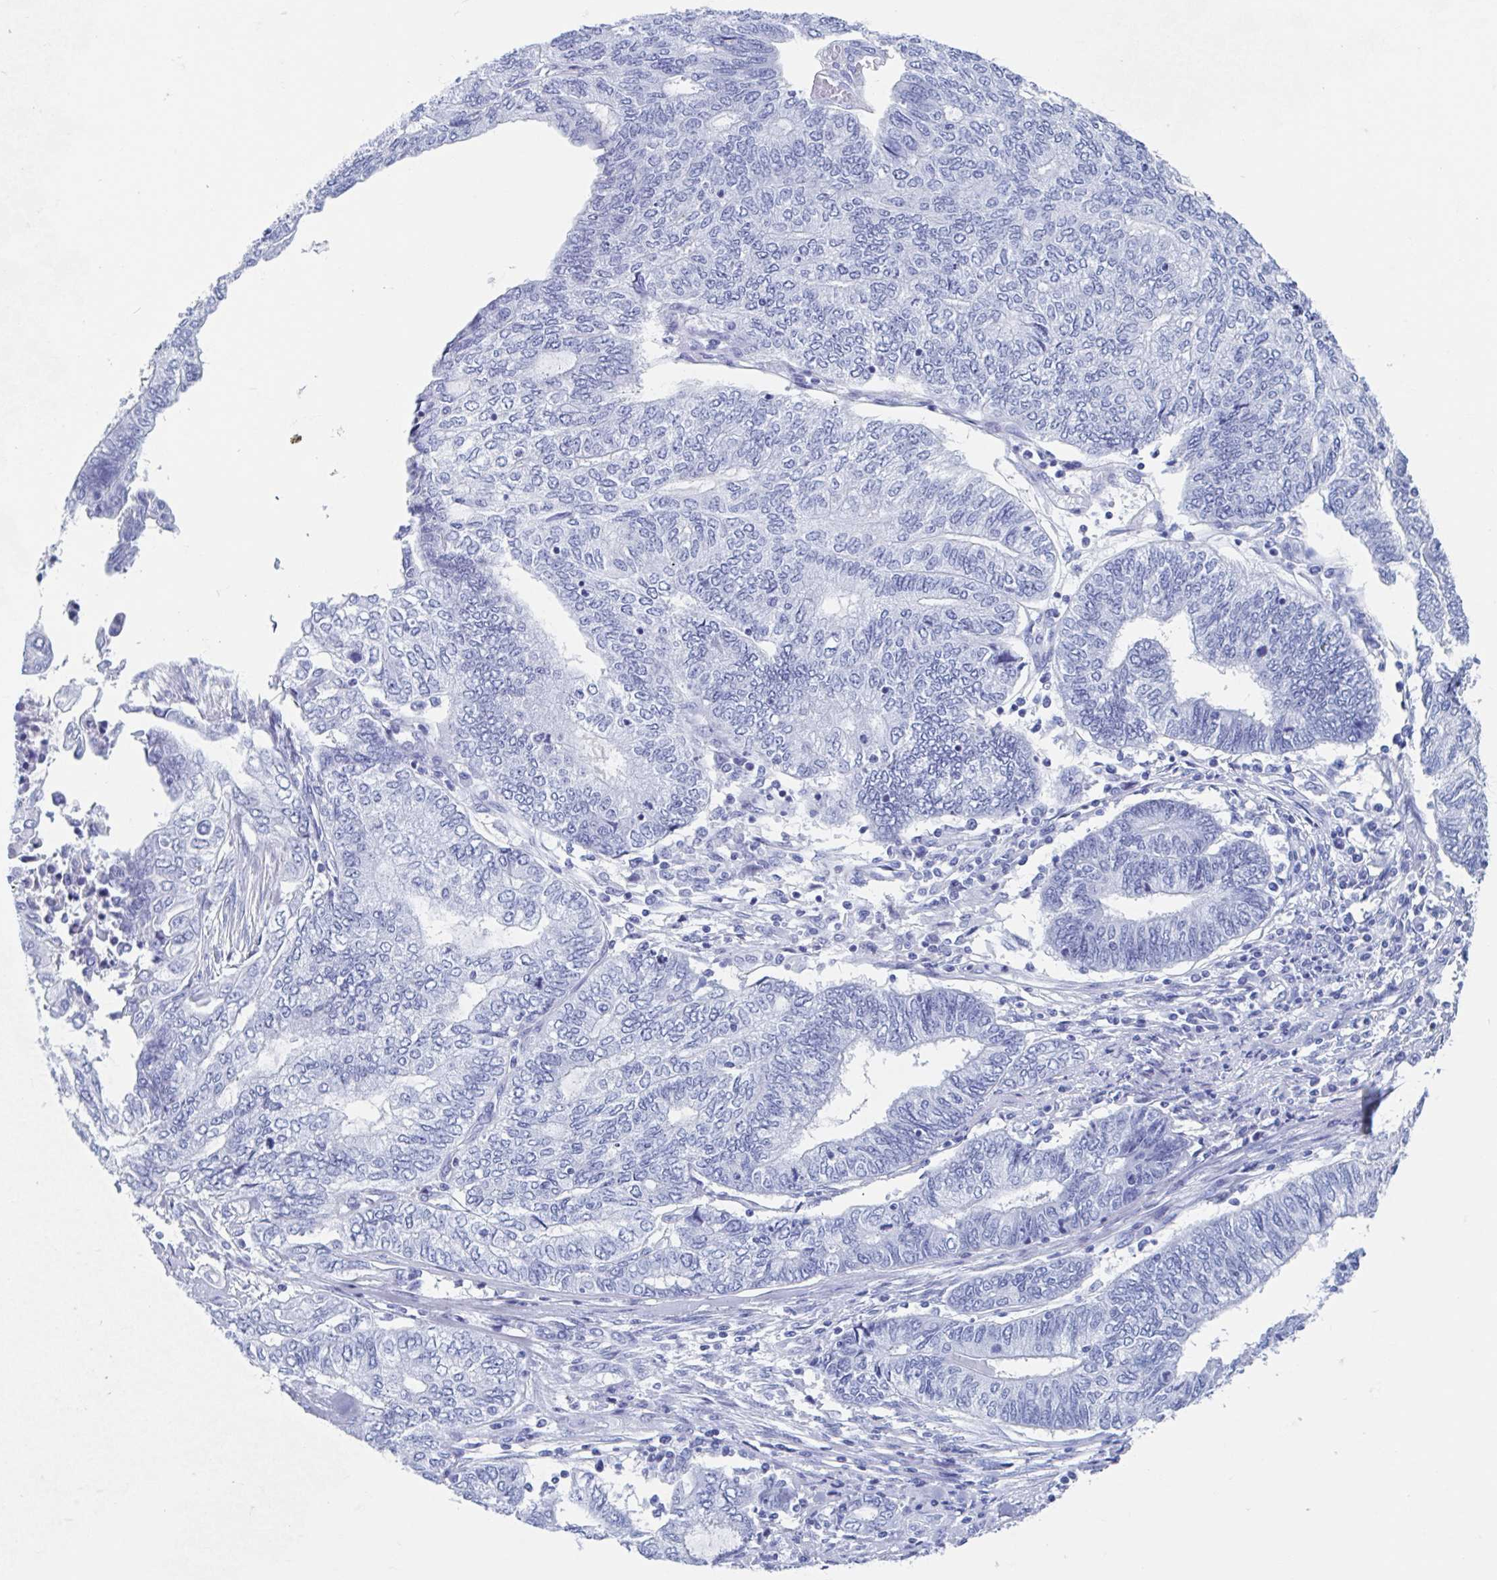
{"staining": {"intensity": "negative", "quantity": "none", "location": "none"}, "tissue": "endometrial cancer", "cell_type": "Tumor cells", "image_type": "cancer", "snomed": [{"axis": "morphology", "description": "Adenocarcinoma, NOS"}, {"axis": "topography", "description": "Uterus"}, {"axis": "topography", "description": "Endometrium"}], "caption": "Tumor cells show no significant staining in adenocarcinoma (endometrial). (Stains: DAB (3,3'-diaminobenzidine) immunohistochemistry with hematoxylin counter stain, Microscopy: brightfield microscopy at high magnification).", "gene": "C10orf53", "patient": {"sex": "female", "age": 70}}